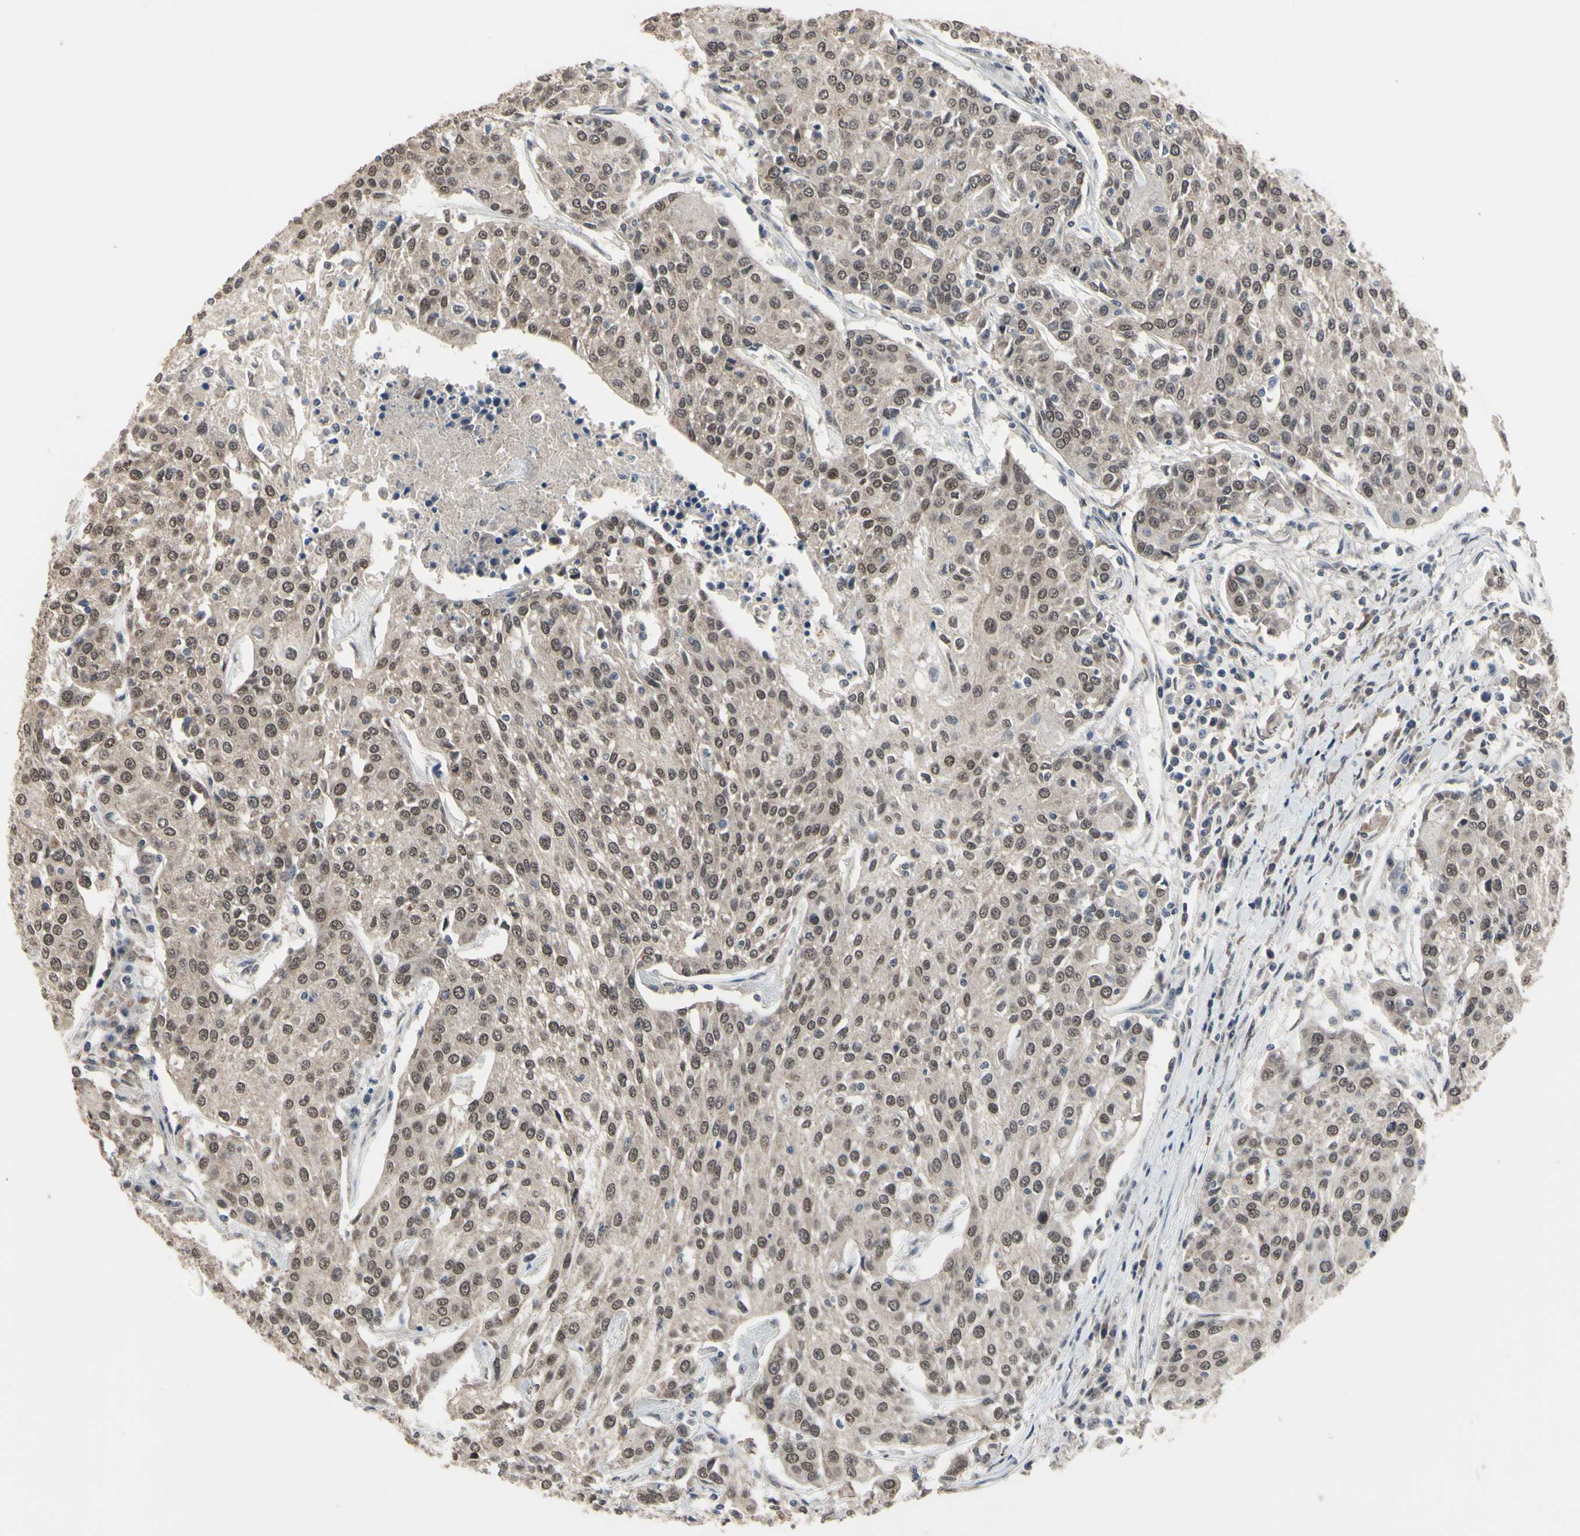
{"staining": {"intensity": "weak", "quantity": ">75%", "location": "cytoplasmic/membranous,nuclear"}, "tissue": "urothelial cancer", "cell_type": "Tumor cells", "image_type": "cancer", "snomed": [{"axis": "morphology", "description": "Urothelial carcinoma, High grade"}, {"axis": "topography", "description": "Urinary bladder"}], "caption": "Approximately >75% of tumor cells in human urothelial cancer reveal weak cytoplasmic/membranous and nuclear protein expression as visualized by brown immunohistochemical staining.", "gene": "ZNF174", "patient": {"sex": "female", "age": 85}}